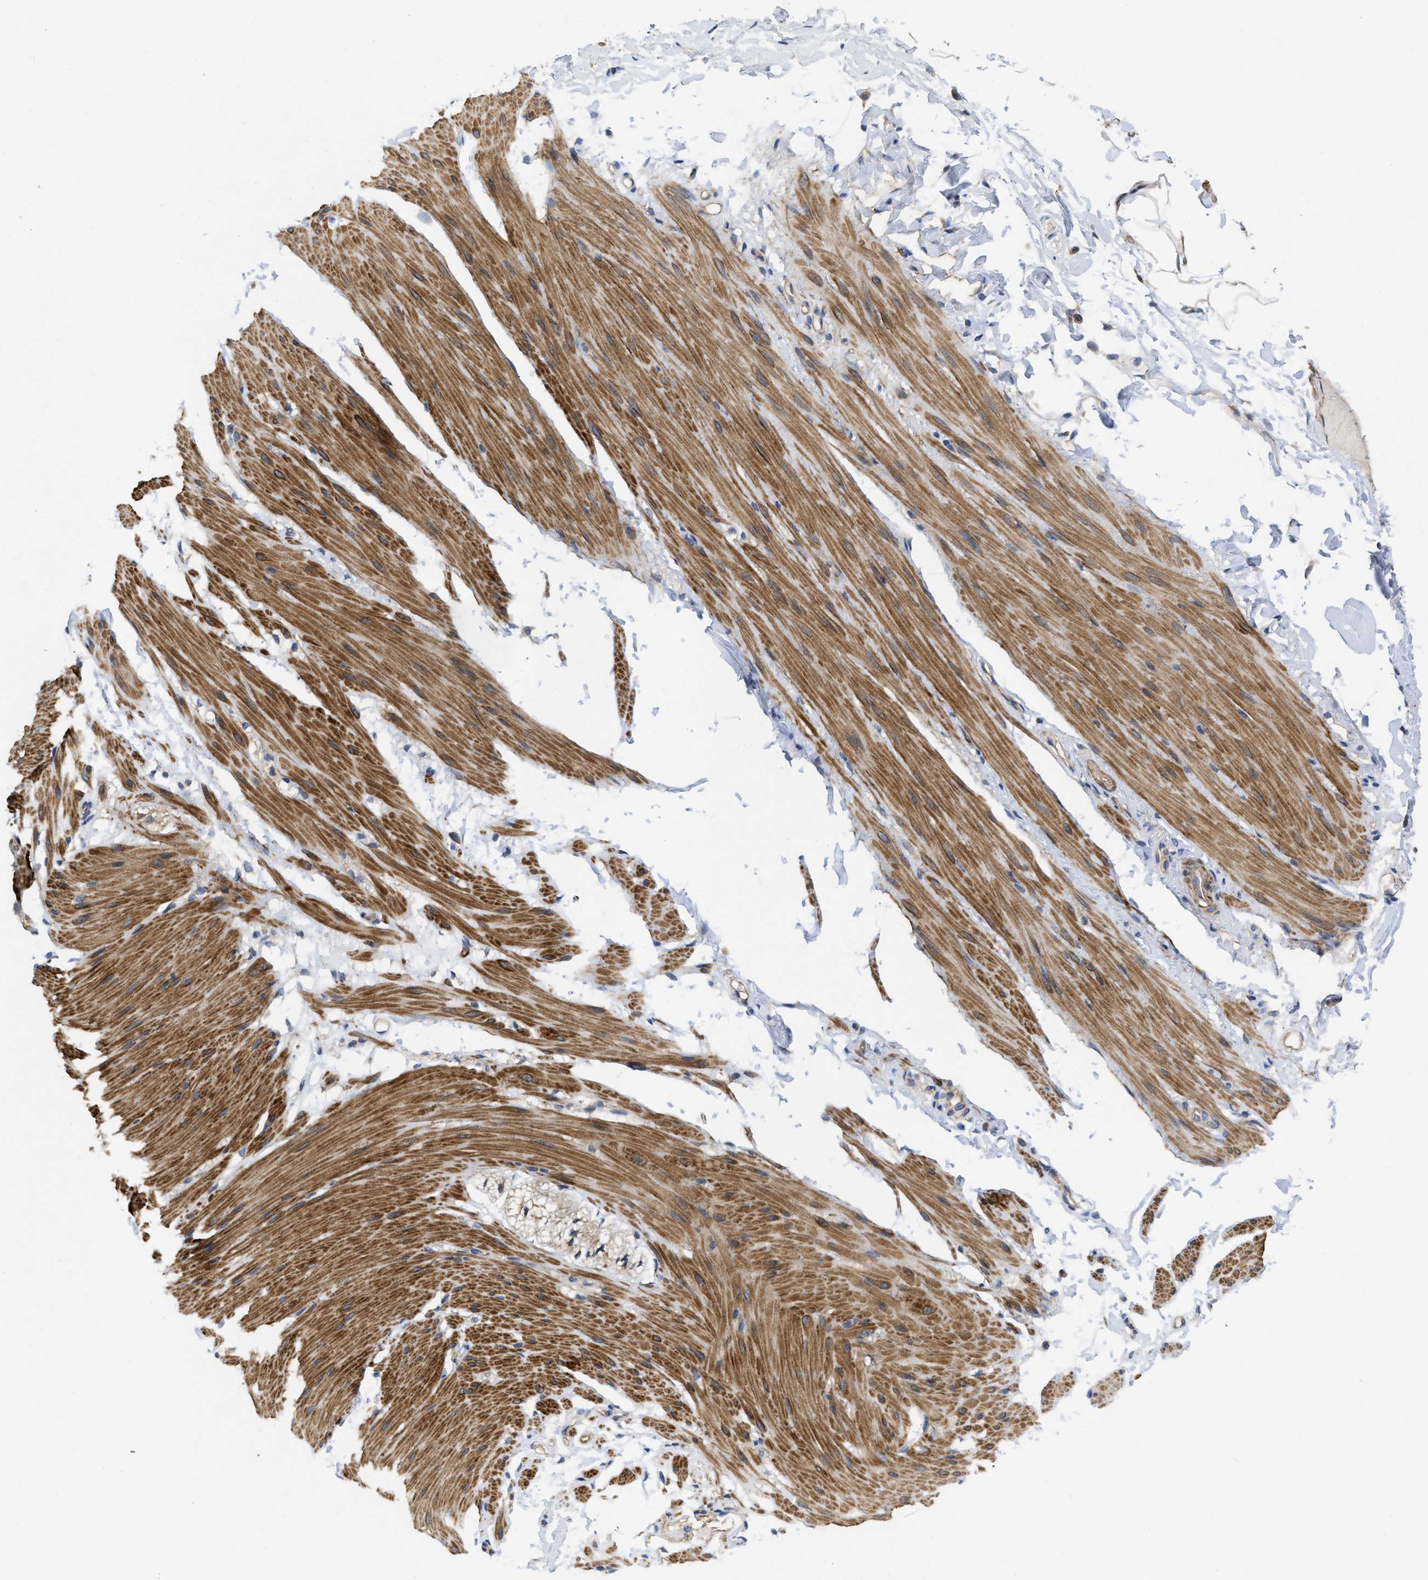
{"staining": {"intensity": "moderate", "quantity": ">75%", "location": "cytoplasmic/membranous"}, "tissue": "smooth muscle", "cell_type": "Smooth muscle cells", "image_type": "normal", "snomed": [{"axis": "morphology", "description": "Normal tissue, NOS"}, {"axis": "topography", "description": "Smooth muscle"}, {"axis": "topography", "description": "Colon"}], "caption": "A high-resolution image shows immunohistochemistry (IHC) staining of normal smooth muscle, which reveals moderate cytoplasmic/membranous staining in about >75% of smooth muscle cells. The staining was performed using DAB, with brown indicating positive protein expression. Nuclei are stained blue with hematoxylin.", "gene": "ARHGEF26", "patient": {"sex": "male", "age": 67}}